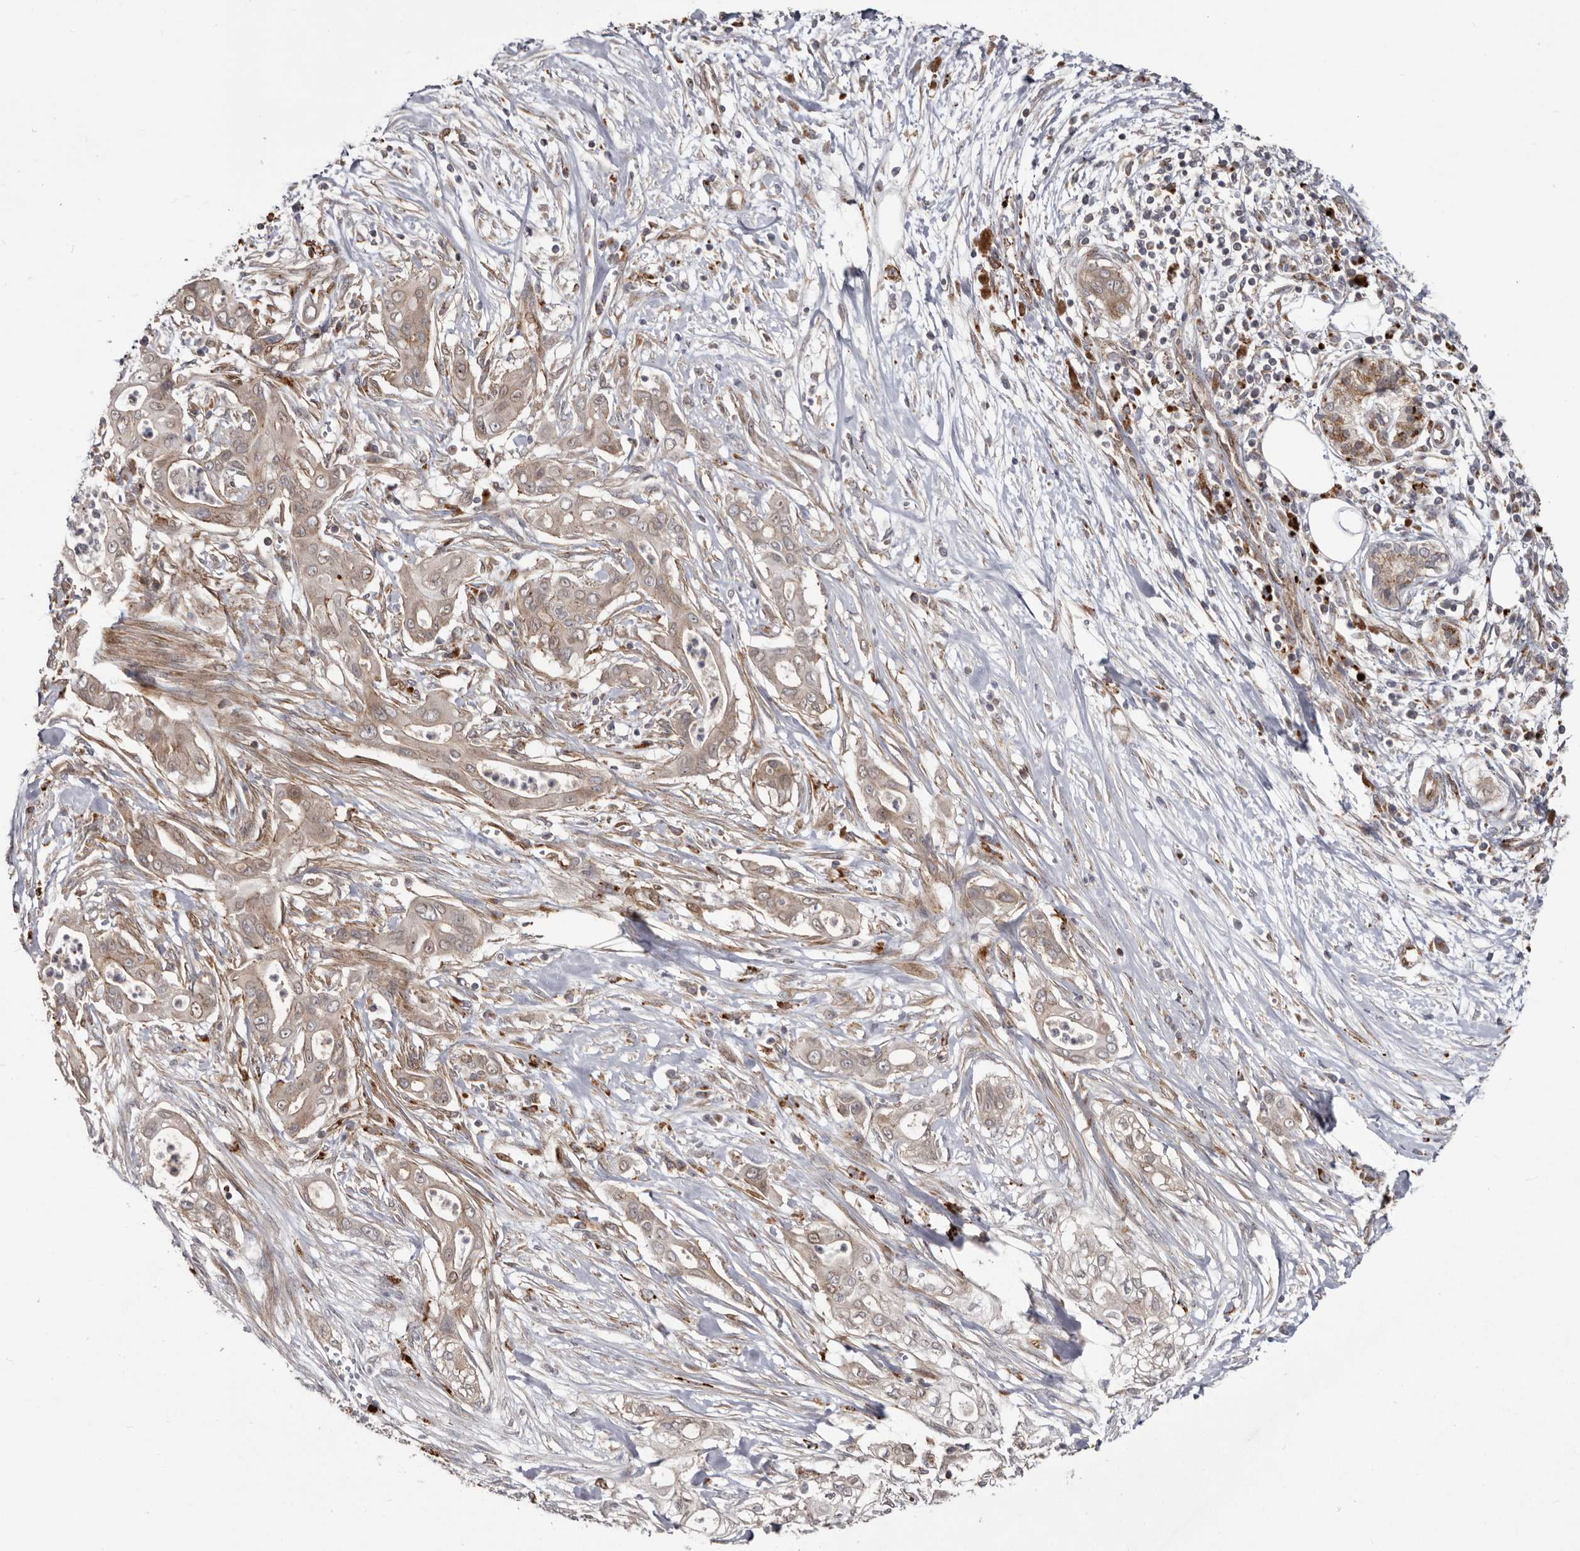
{"staining": {"intensity": "weak", "quantity": "25%-75%", "location": "cytoplasmic/membranous"}, "tissue": "pancreatic cancer", "cell_type": "Tumor cells", "image_type": "cancer", "snomed": [{"axis": "morphology", "description": "Adenocarcinoma, NOS"}, {"axis": "topography", "description": "Pancreas"}], "caption": "Immunohistochemical staining of human pancreatic adenocarcinoma exhibits low levels of weak cytoplasmic/membranous protein positivity in approximately 25%-75% of tumor cells.", "gene": "NUP43", "patient": {"sex": "male", "age": 58}}